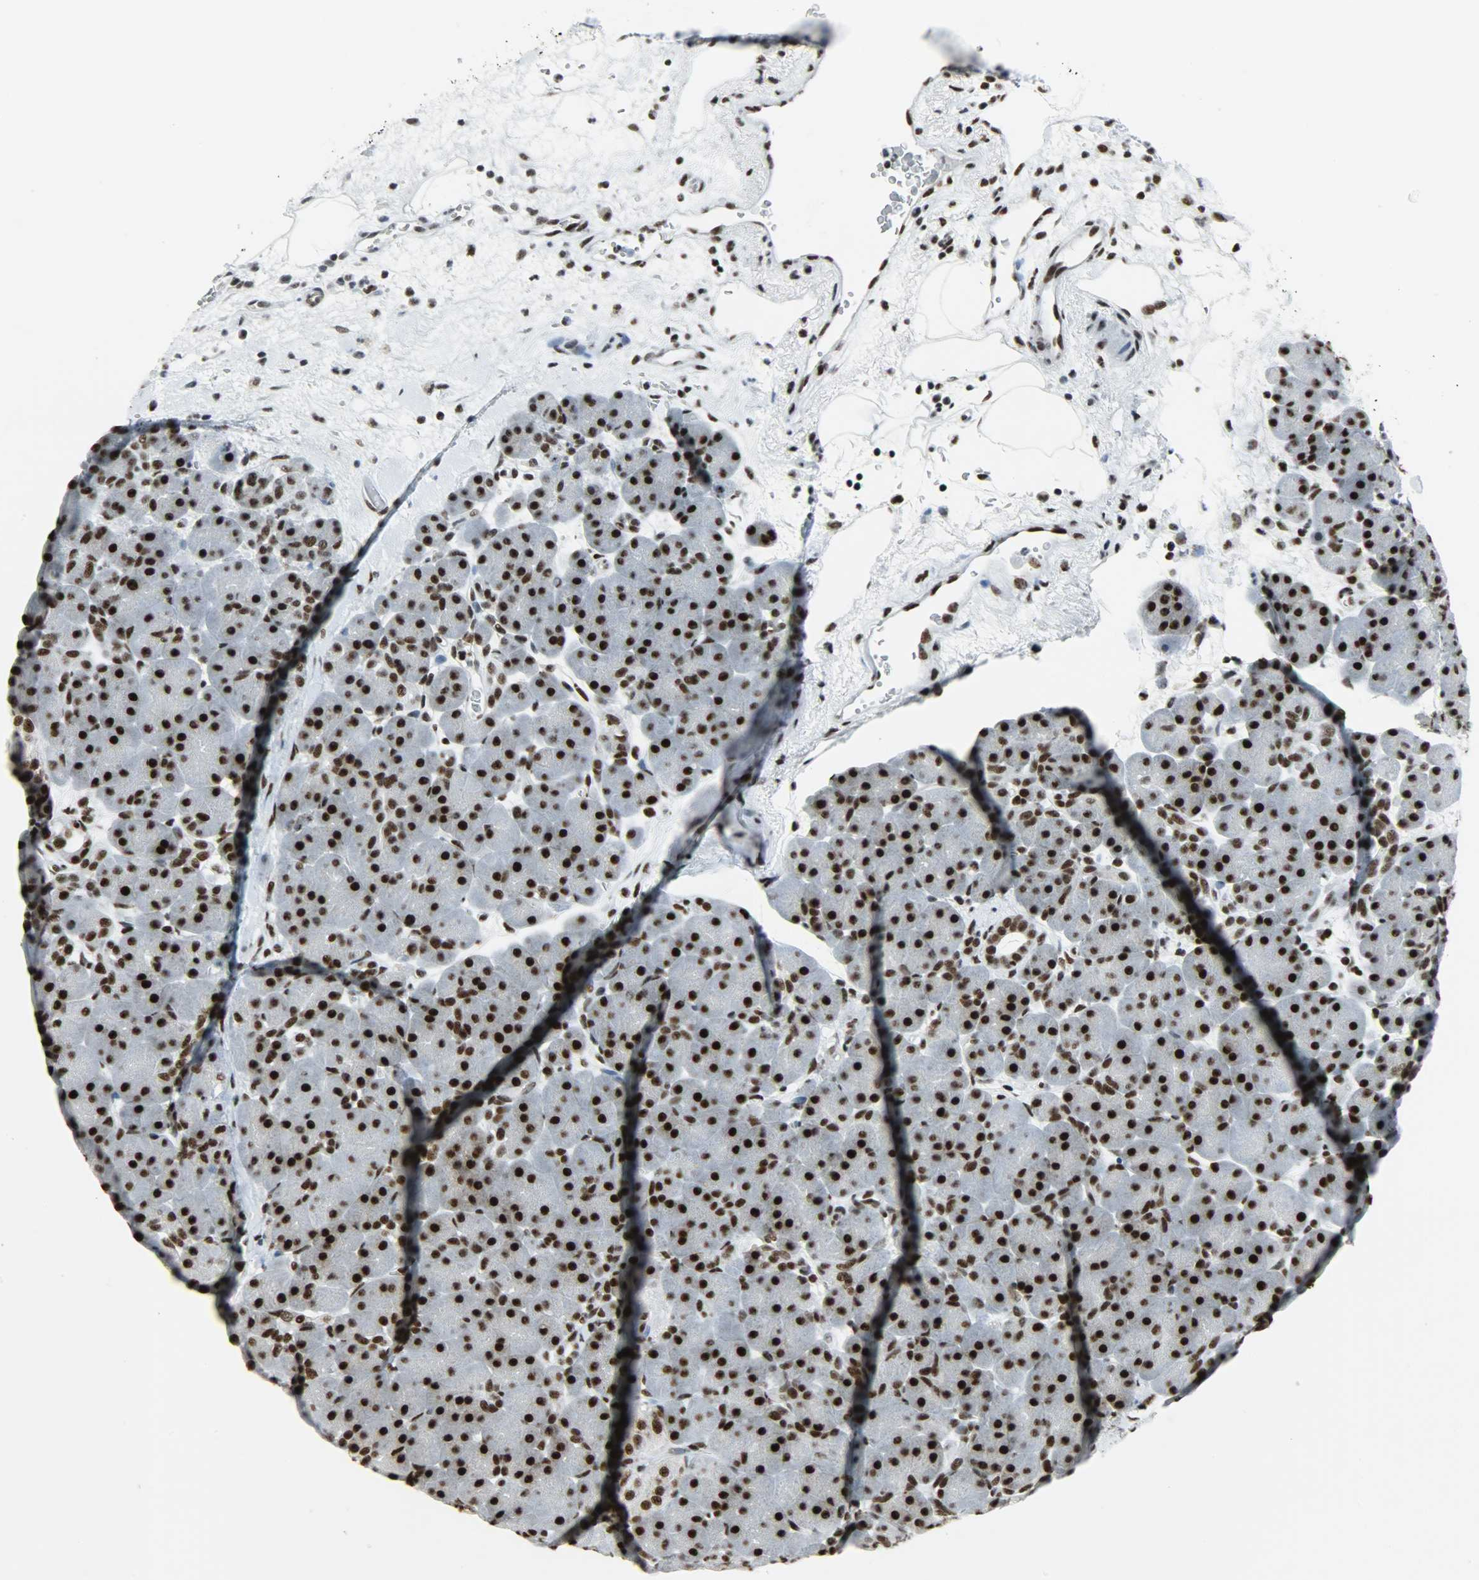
{"staining": {"intensity": "strong", "quantity": ">75%", "location": "nuclear"}, "tissue": "pancreas", "cell_type": "Exocrine glandular cells", "image_type": "normal", "snomed": [{"axis": "morphology", "description": "Normal tissue, NOS"}, {"axis": "topography", "description": "Pancreas"}], "caption": "This micrograph demonstrates normal pancreas stained with immunohistochemistry (IHC) to label a protein in brown. The nuclear of exocrine glandular cells show strong positivity for the protein. Nuclei are counter-stained blue.", "gene": "SNRPA", "patient": {"sex": "male", "age": 66}}